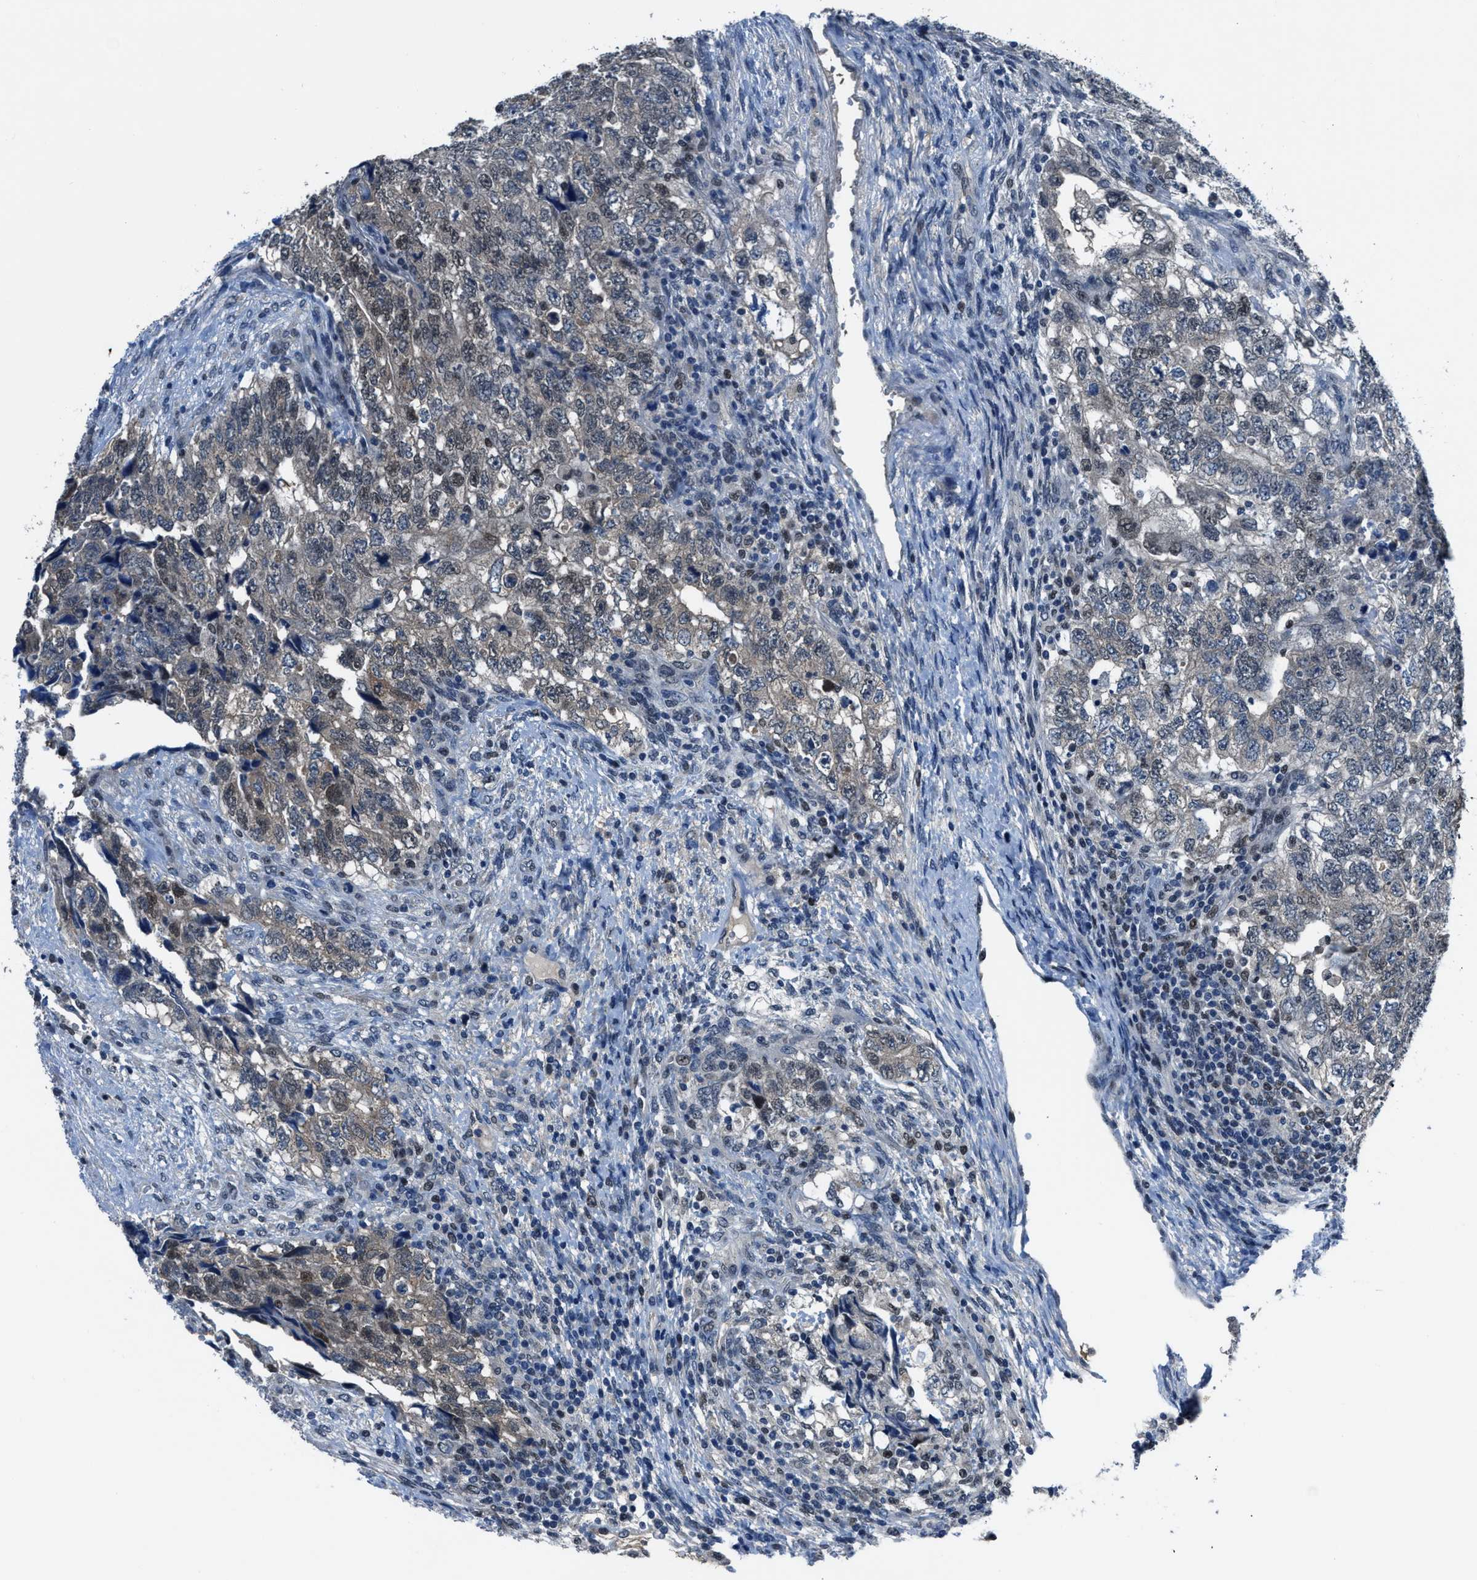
{"staining": {"intensity": "weak", "quantity": "25%-75%", "location": "cytoplasmic/membranous,nuclear"}, "tissue": "testis cancer", "cell_type": "Tumor cells", "image_type": "cancer", "snomed": [{"axis": "morphology", "description": "Carcinoma, Embryonal, NOS"}, {"axis": "topography", "description": "Testis"}], "caption": "Human testis cancer (embryonal carcinoma) stained with a brown dye demonstrates weak cytoplasmic/membranous and nuclear positive expression in approximately 25%-75% of tumor cells.", "gene": "DUSP19", "patient": {"sex": "male", "age": 36}}